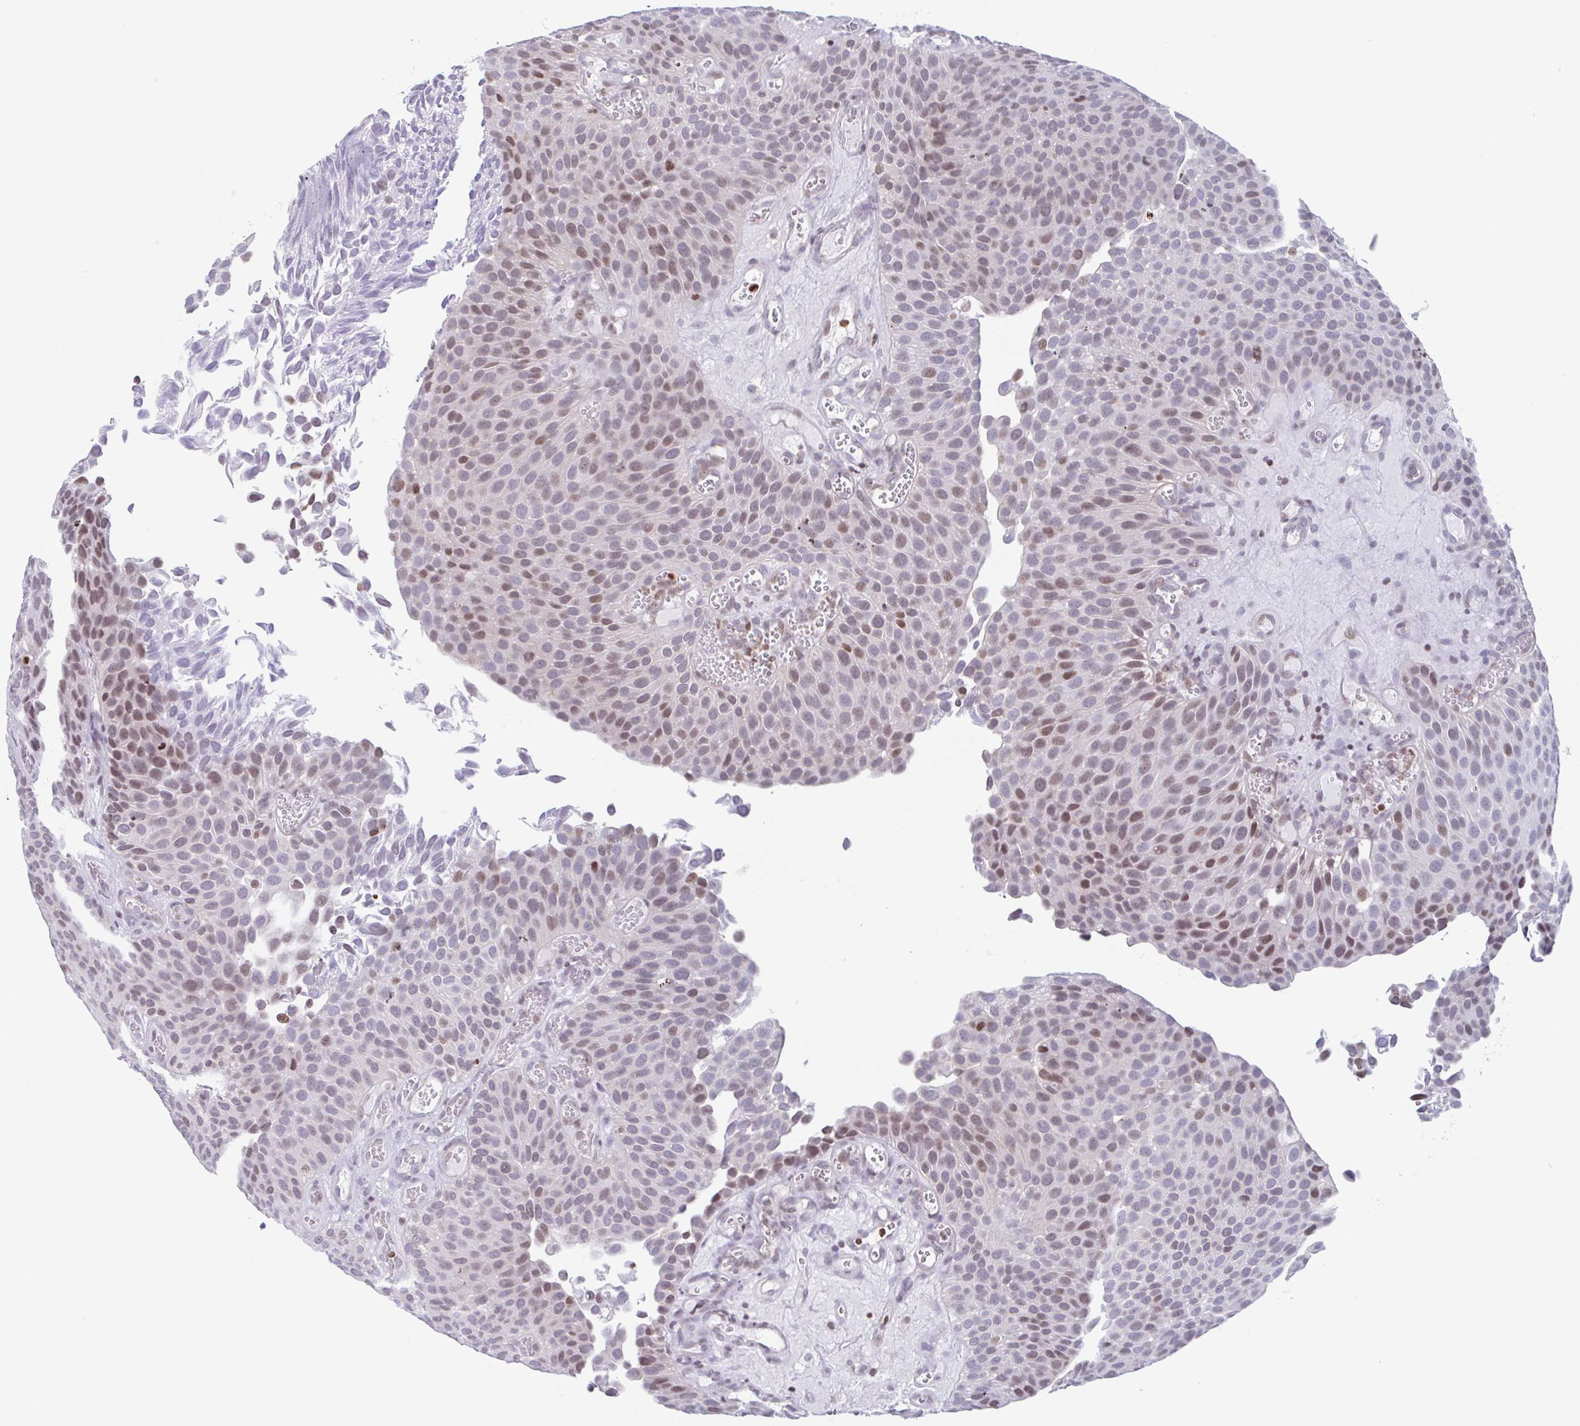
{"staining": {"intensity": "moderate", "quantity": "25%-75%", "location": "nuclear"}, "tissue": "urothelial cancer", "cell_type": "Tumor cells", "image_type": "cancer", "snomed": [{"axis": "morphology", "description": "Urothelial carcinoma, Low grade"}, {"axis": "topography", "description": "Urinary bladder"}], "caption": "Immunohistochemical staining of urothelial cancer shows medium levels of moderate nuclear protein staining in approximately 25%-75% of tumor cells.", "gene": "NOL6", "patient": {"sex": "male", "age": 89}}